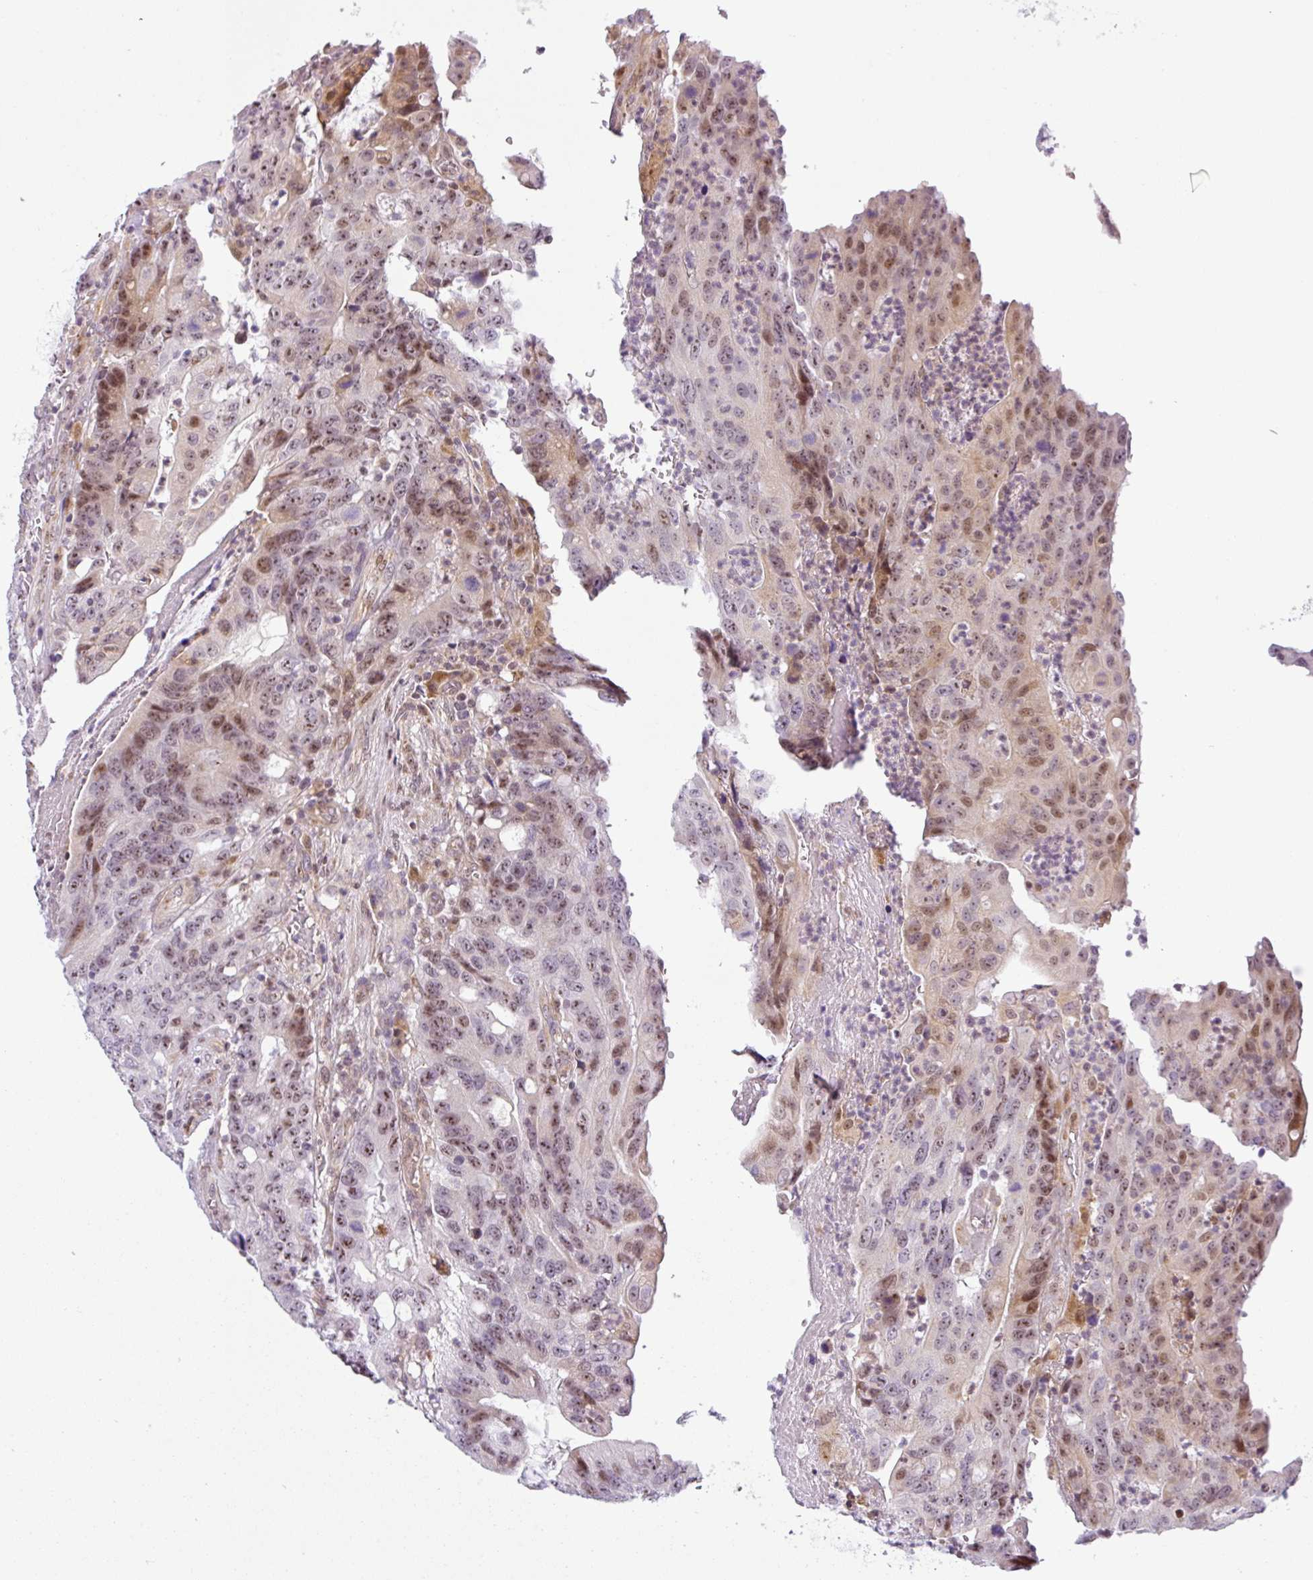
{"staining": {"intensity": "moderate", "quantity": ">75%", "location": "nuclear"}, "tissue": "colorectal cancer", "cell_type": "Tumor cells", "image_type": "cancer", "snomed": [{"axis": "morphology", "description": "Adenocarcinoma, NOS"}, {"axis": "topography", "description": "Colon"}], "caption": "Protein staining of colorectal adenocarcinoma tissue demonstrates moderate nuclear staining in about >75% of tumor cells.", "gene": "NDUFB2", "patient": {"sex": "male", "age": 83}}